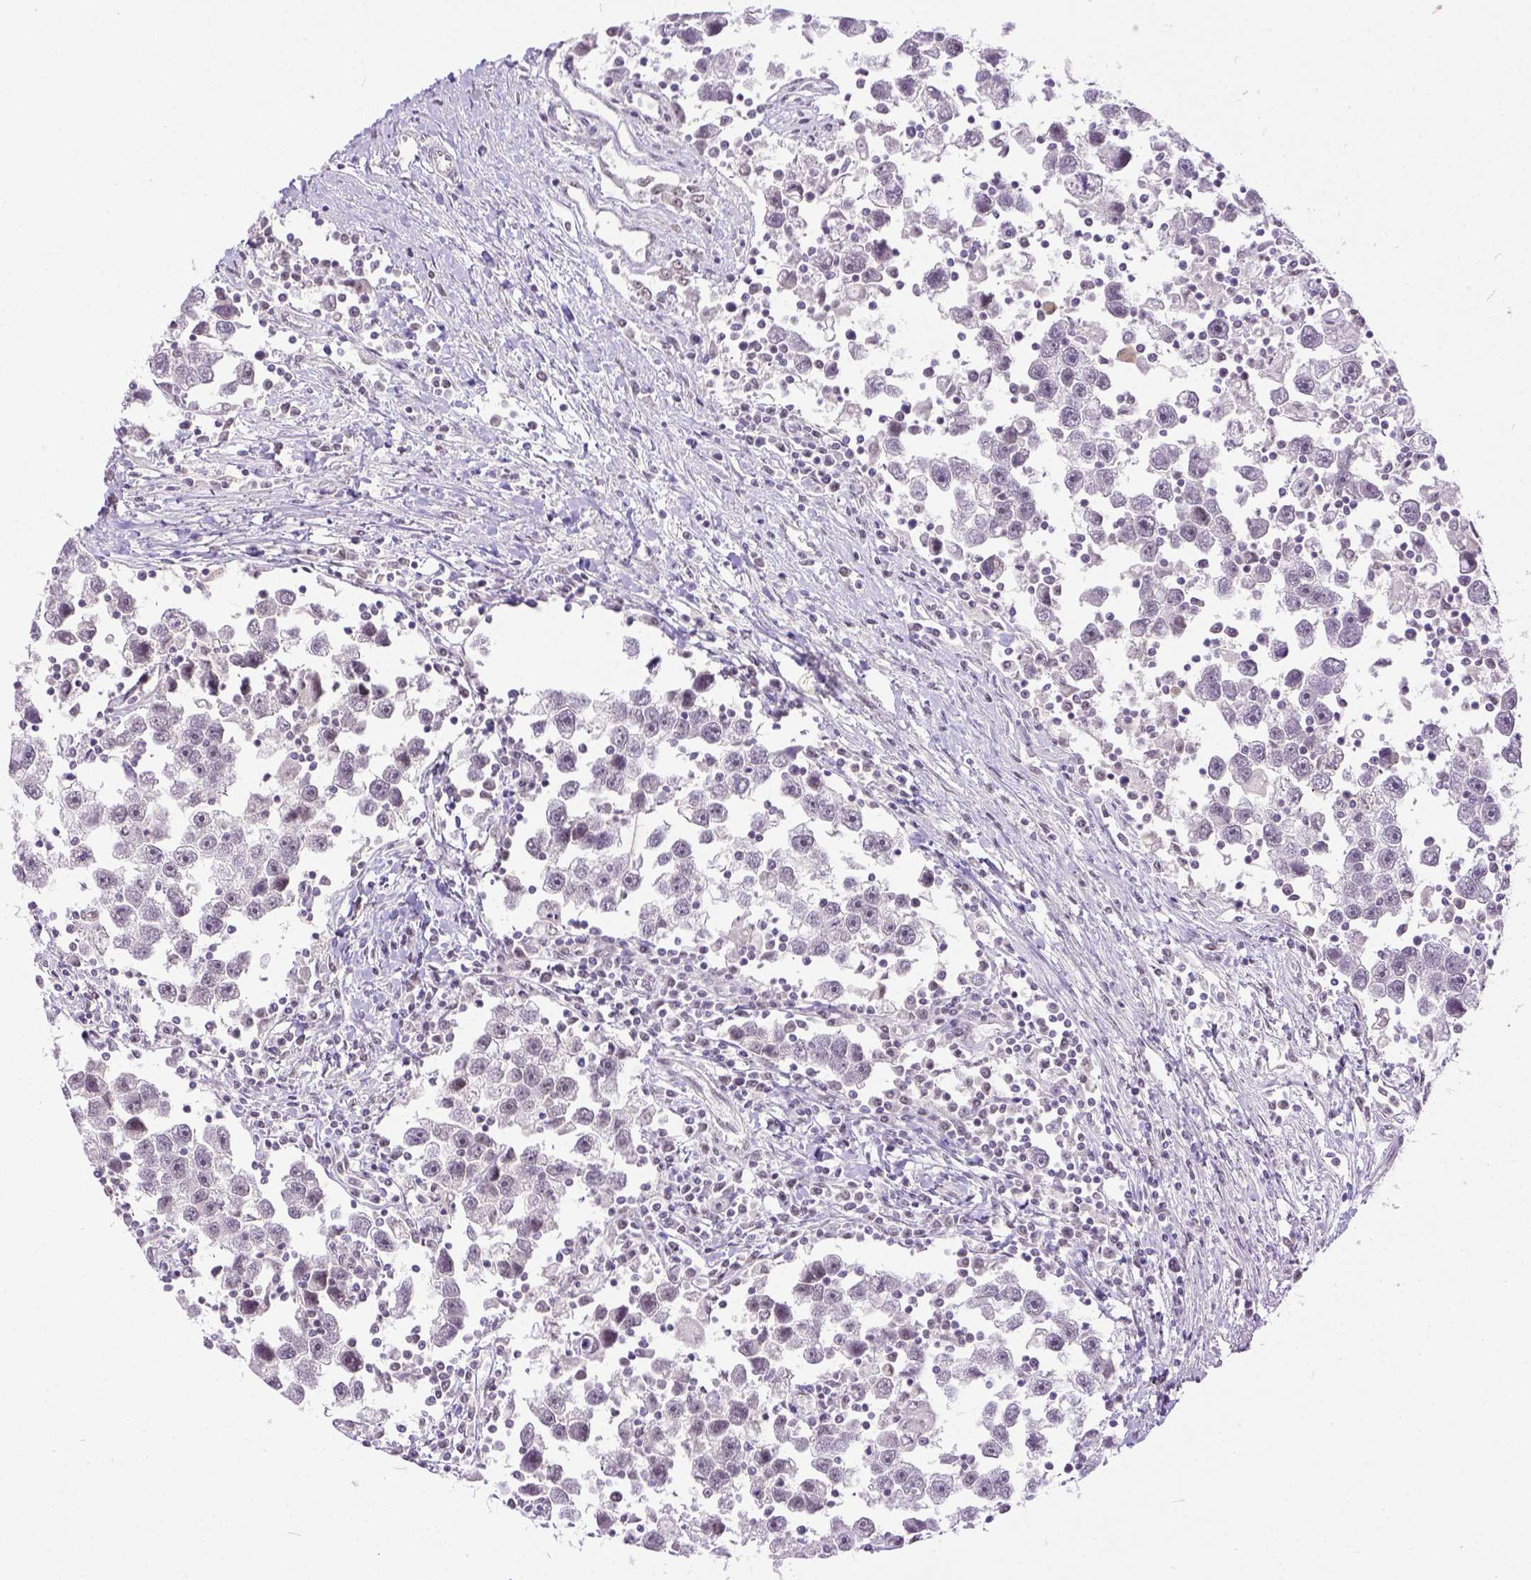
{"staining": {"intensity": "negative", "quantity": "none", "location": "none"}, "tissue": "testis cancer", "cell_type": "Tumor cells", "image_type": "cancer", "snomed": [{"axis": "morphology", "description": "Seminoma, NOS"}, {"axis": "topography", "description": "Testis"}], "caption": "A micrograph of human seminoma (testis) is negative for staining in tumor cells. (DAB immunohistochemistry with hematoxylin counter stain).", "gene": "ERCC1", "patient": {"sex": "male", "age": 30}}